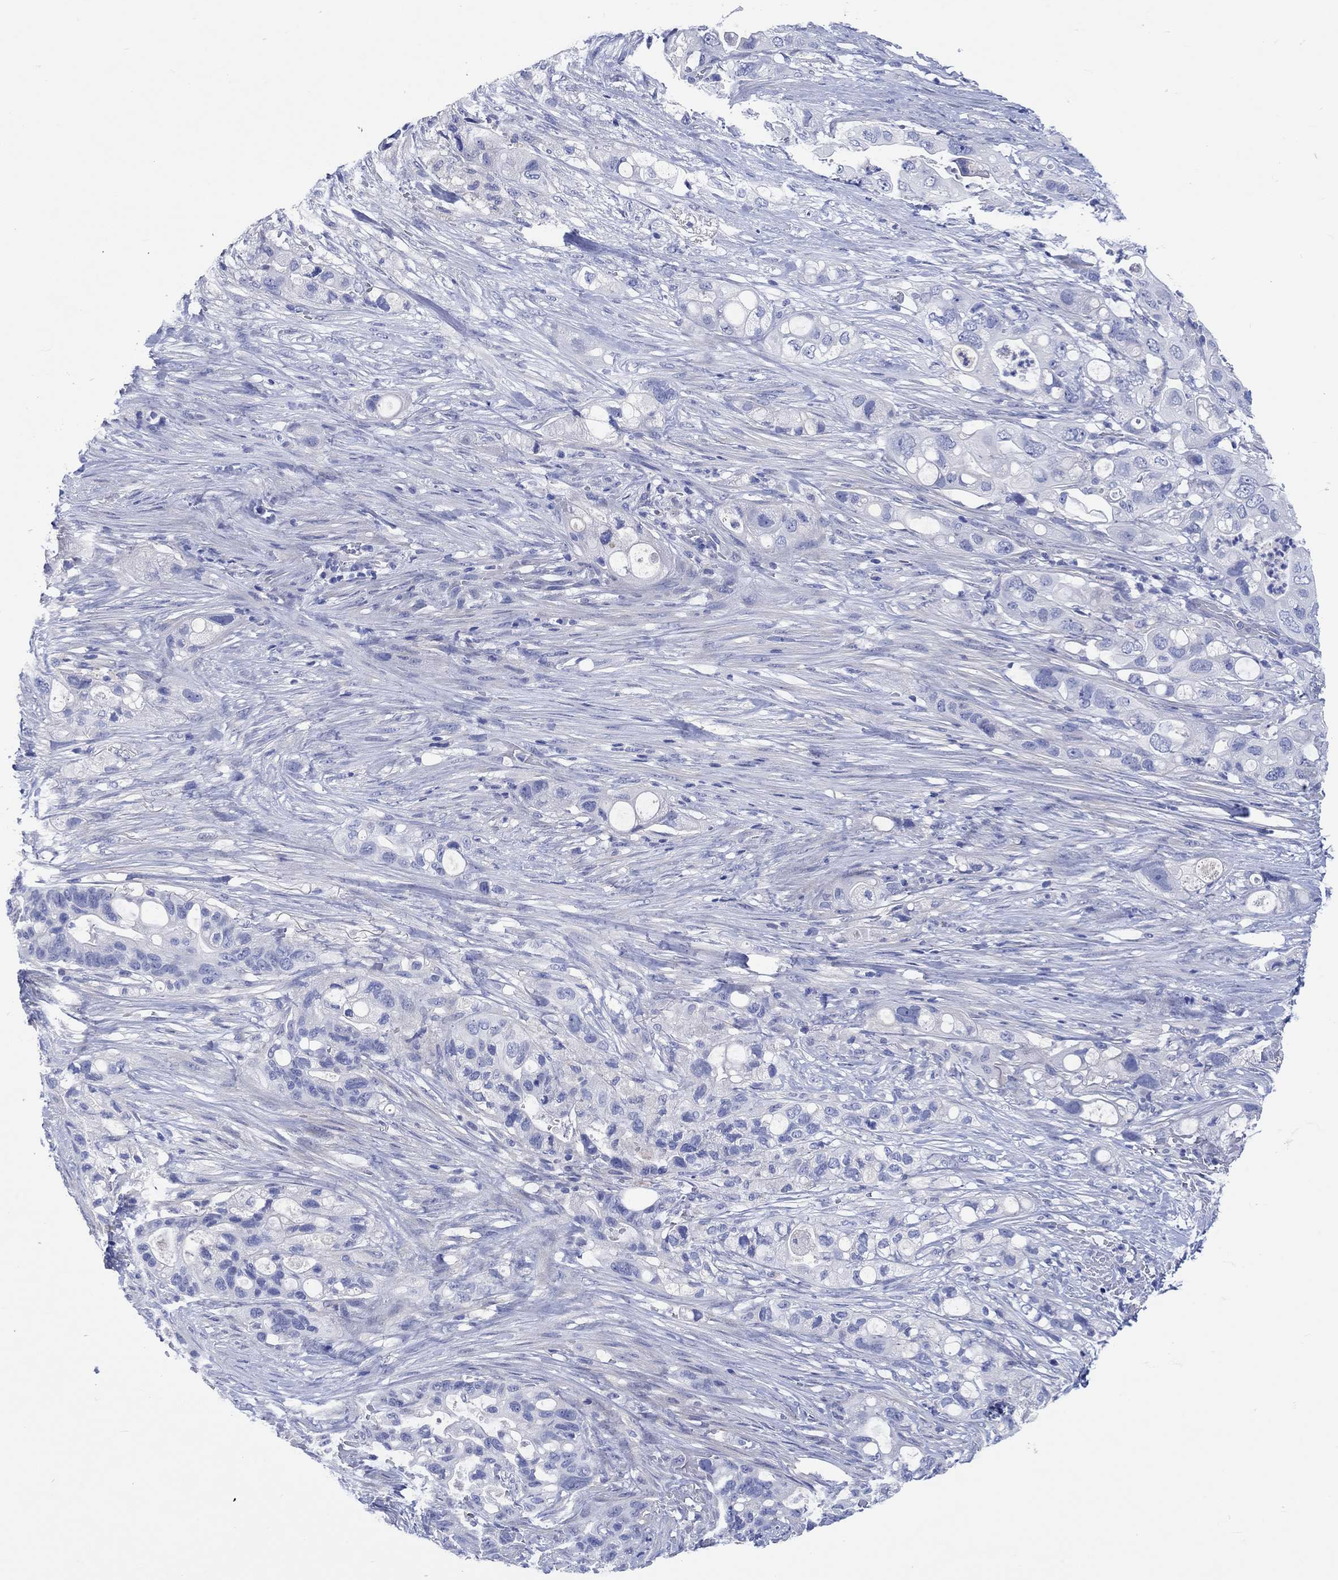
{"staining": {"intensity": "negative", "quantity": "none", "location": "none"}, "tissue": "pancreatic cancer", "cell_type": "Tumor cells", "image_type": "cancer", "snomed": [{"axis": "morphology", "description": "Adenocarcinoma, NOS"}, {"axis": "topography", "description": "Pancreas"}], "caption": "Immunohistochemical staining of pancreatic adenocarcinoma shows no significant positivity in tumor cells.", "gene": "SHISA4", "patient": {"sex": "female", "age": 72}}